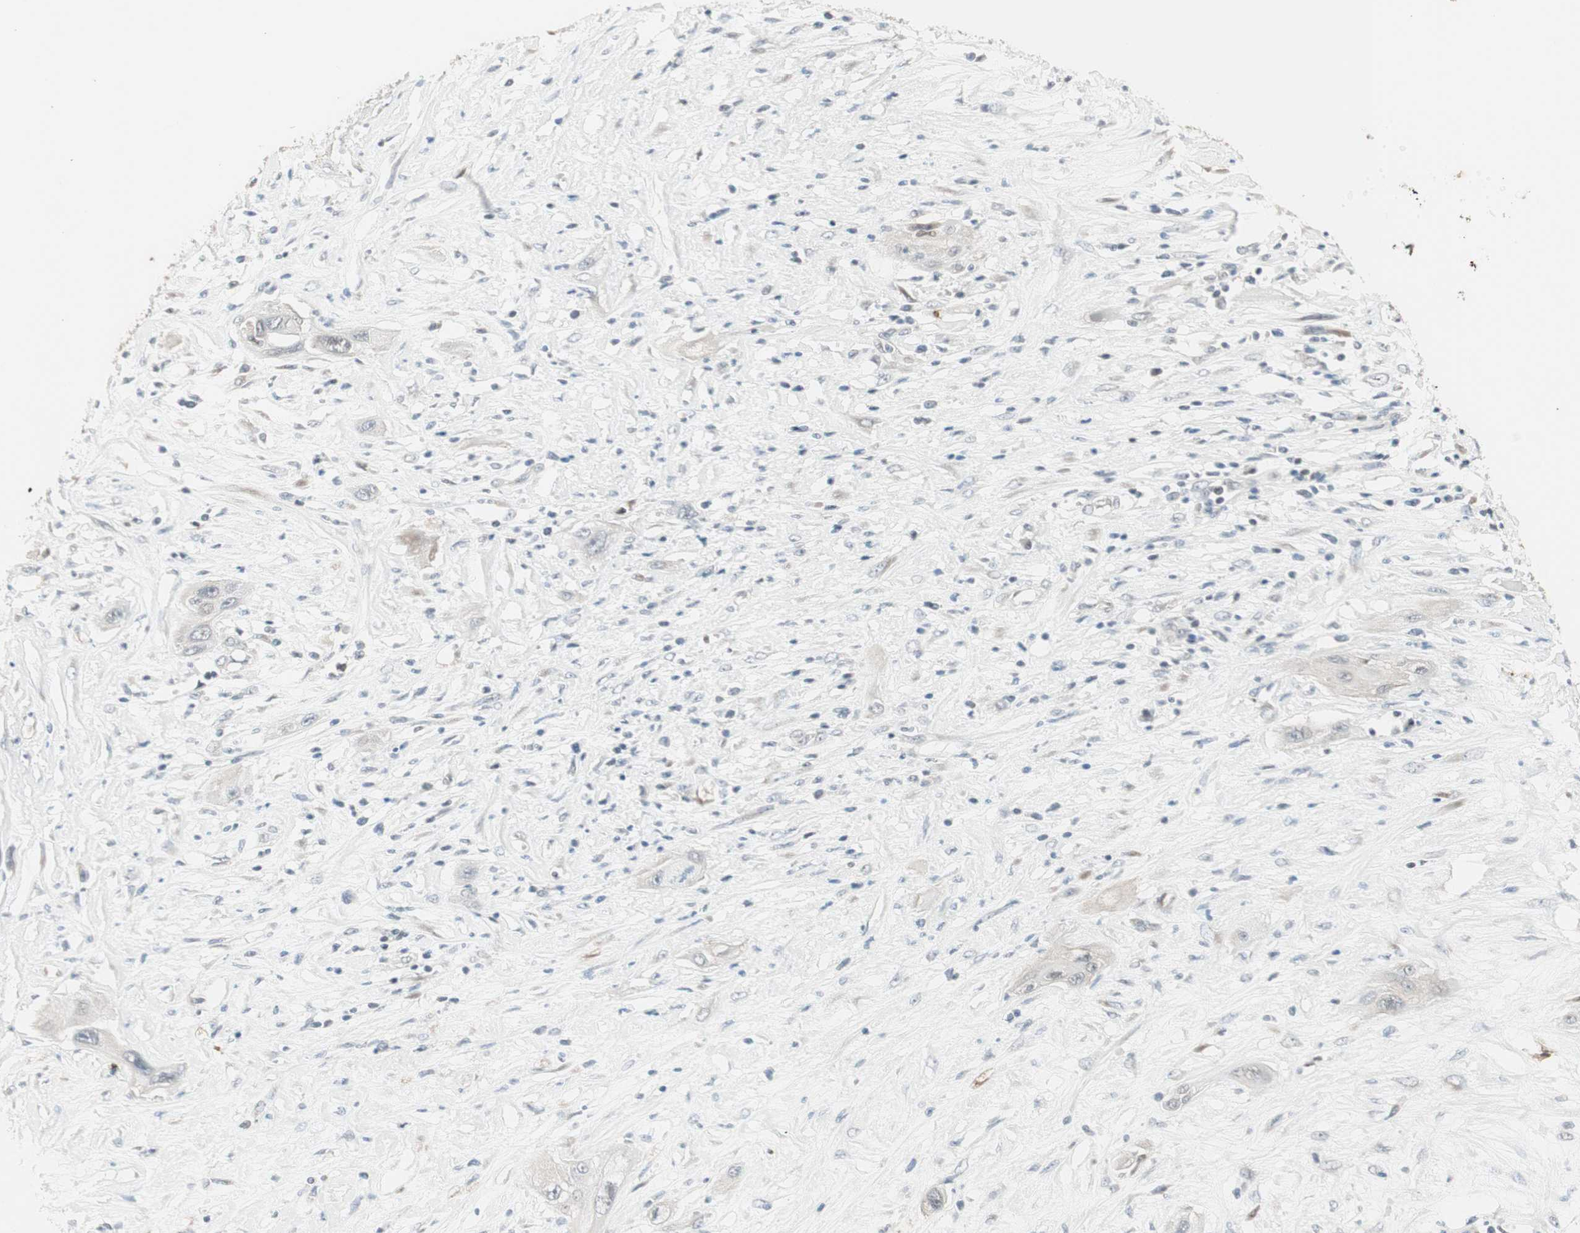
{"staining": {"intensity": "negative", "quantity": "none", "location": "none"}, "tissue": "lung cancer", "cell_type": "Tumor cells", "image_type": "cancer", "snomed": [{"axis": "morphology", "description": "Squamous cell carcinoma, NOS"}, {"axis": "topography", "description": "Lung"}], "caption": "There is no significant expression in tumor cells of lung cancer (squamous cell carcinoma).", "gene": "PDZK1", "patient": {"sex": "female", "age": 47}}